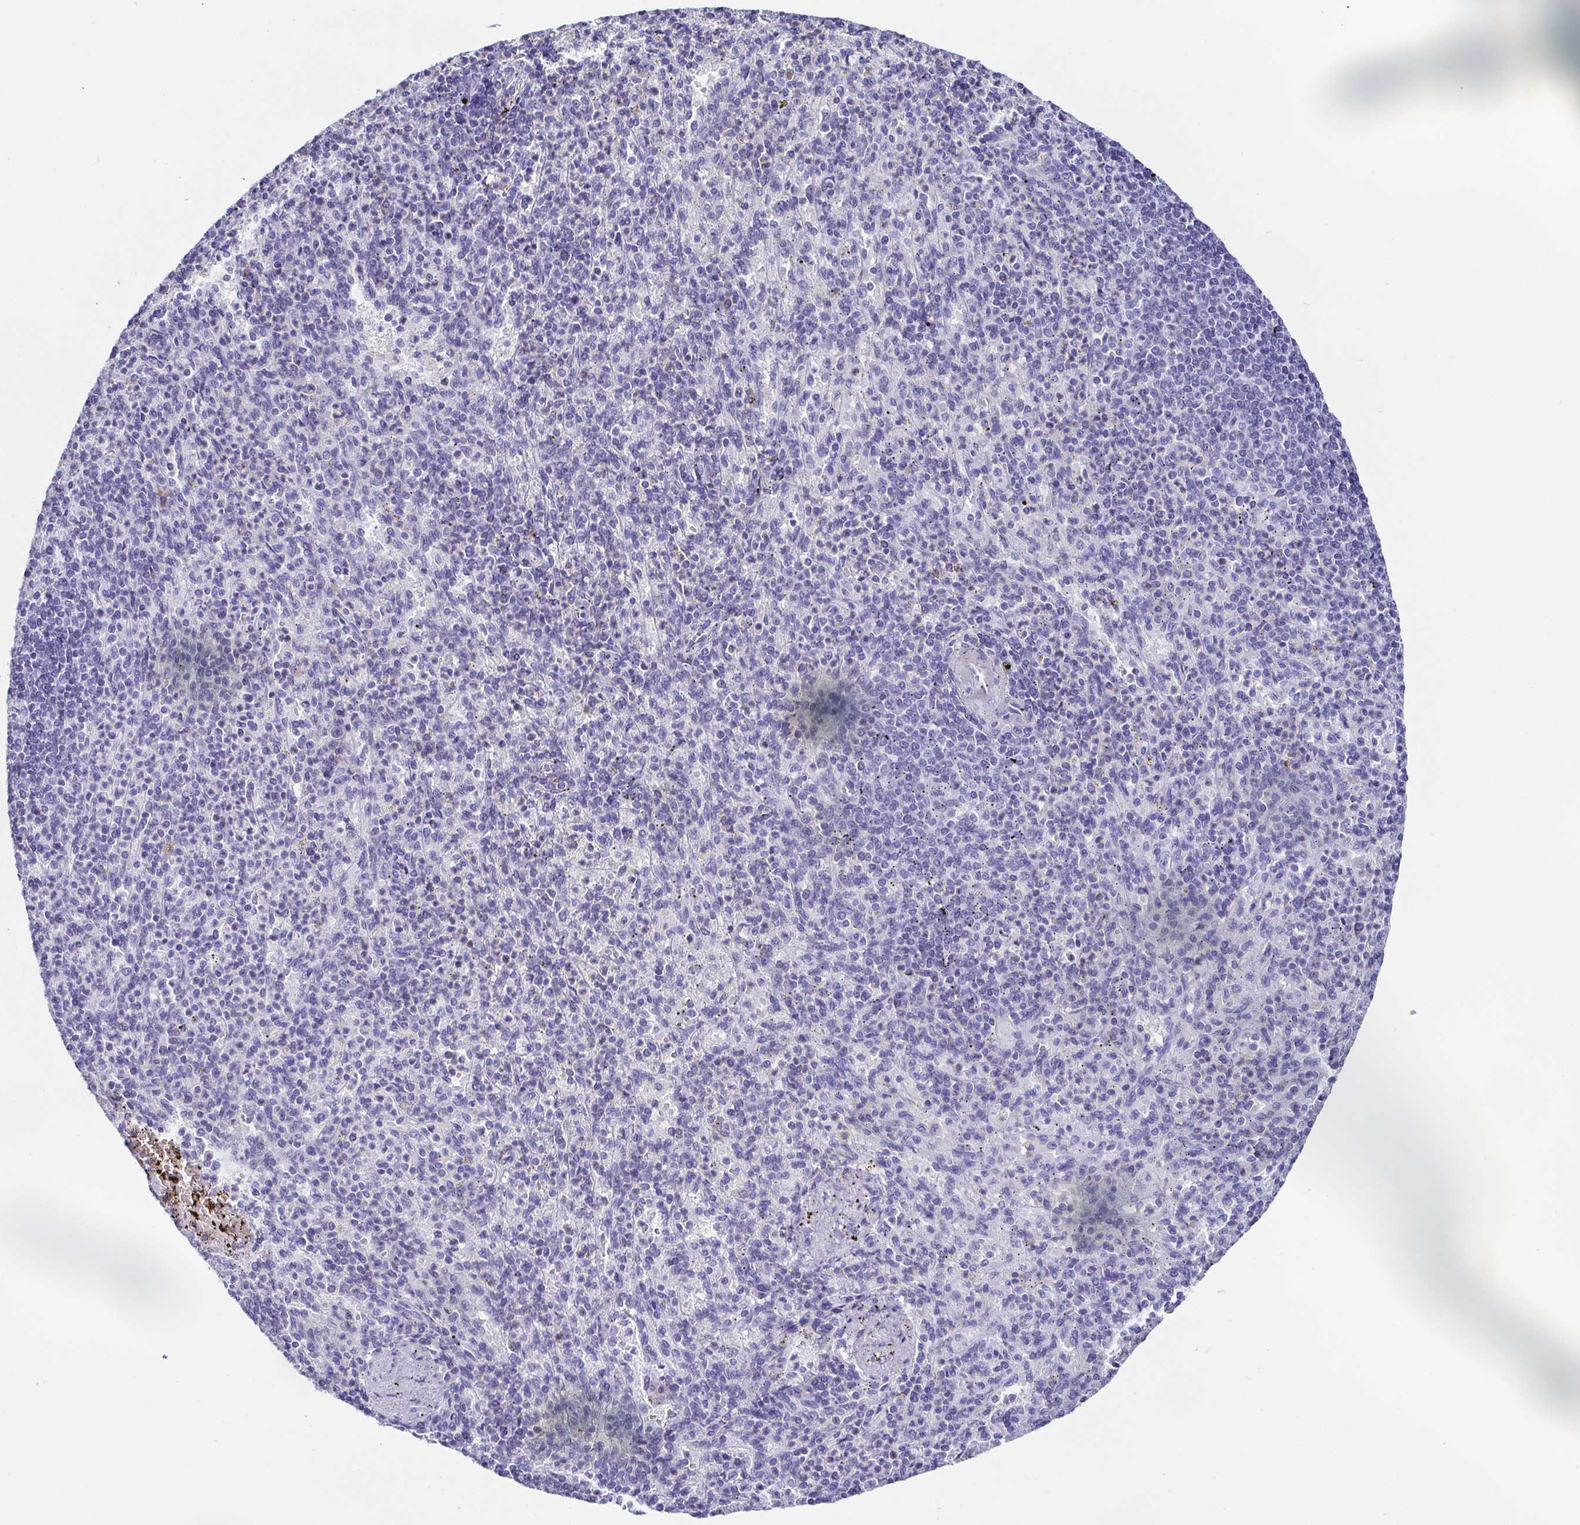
{"staining": {"intensity": "negative", "quantity": "none", "location": "none"}, "tissue": "spleen", "cell_type": "Cells in red pulp", "image_type": "normal", "snomed": [{"axis": "morphology", "description": "Normal tissue, NOS"}, {"axis": "topography", "description": "Spleen"}], "caption": "Normal spleen was stained to show a protein in brown. There is no significant expression in cells in red pulp. The staining is performed using DAB (3,3'-diaminobenzidine) brown chromogen with nuclei counter-stained in using hematoxylin.", "gene": "TNNT2", "patient": {"sex": "female", "age": 74}}